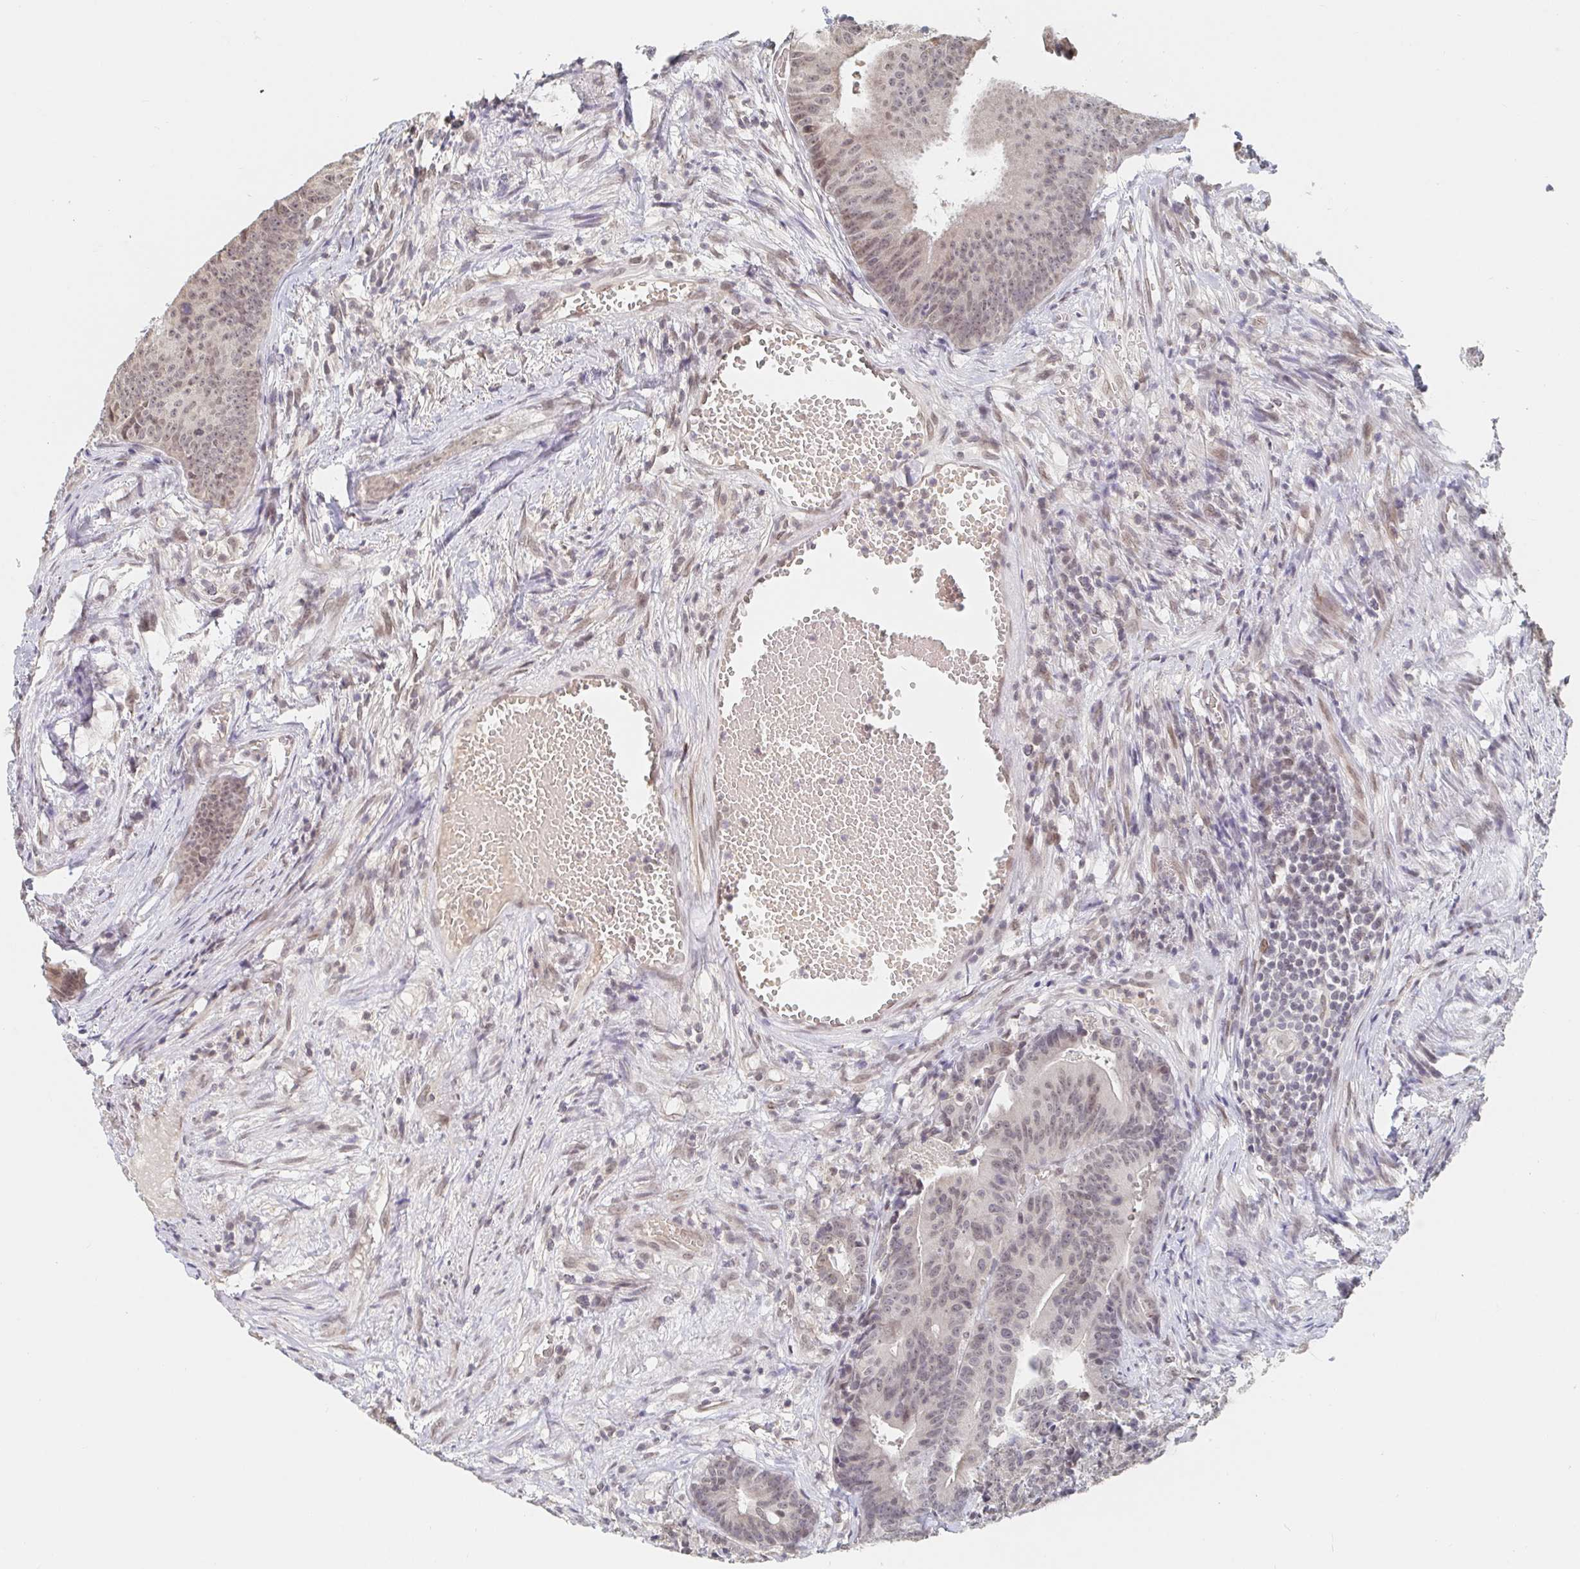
{"staining": {"intensity": "weak", "quantity": "25%-75%", "location": "nuclear"}, "tissue": "colorectal cancer", "cell_type": "Tumor cells", "image_type": "cancer", "snomed": [{"axis": "morphology", "description": "Adenocarcinoma, NOS"}, {"axis": "topography", "description": "Colon"}], "caption": "An image showing weak nuclear positivity in approximately 25%-75% of tumor cells in adenocarcinoma (colorectal), as visualized by brown immunohistochemical staining.", "gene": "CHD2", "patient": {"sex": "female", "age": 78}}